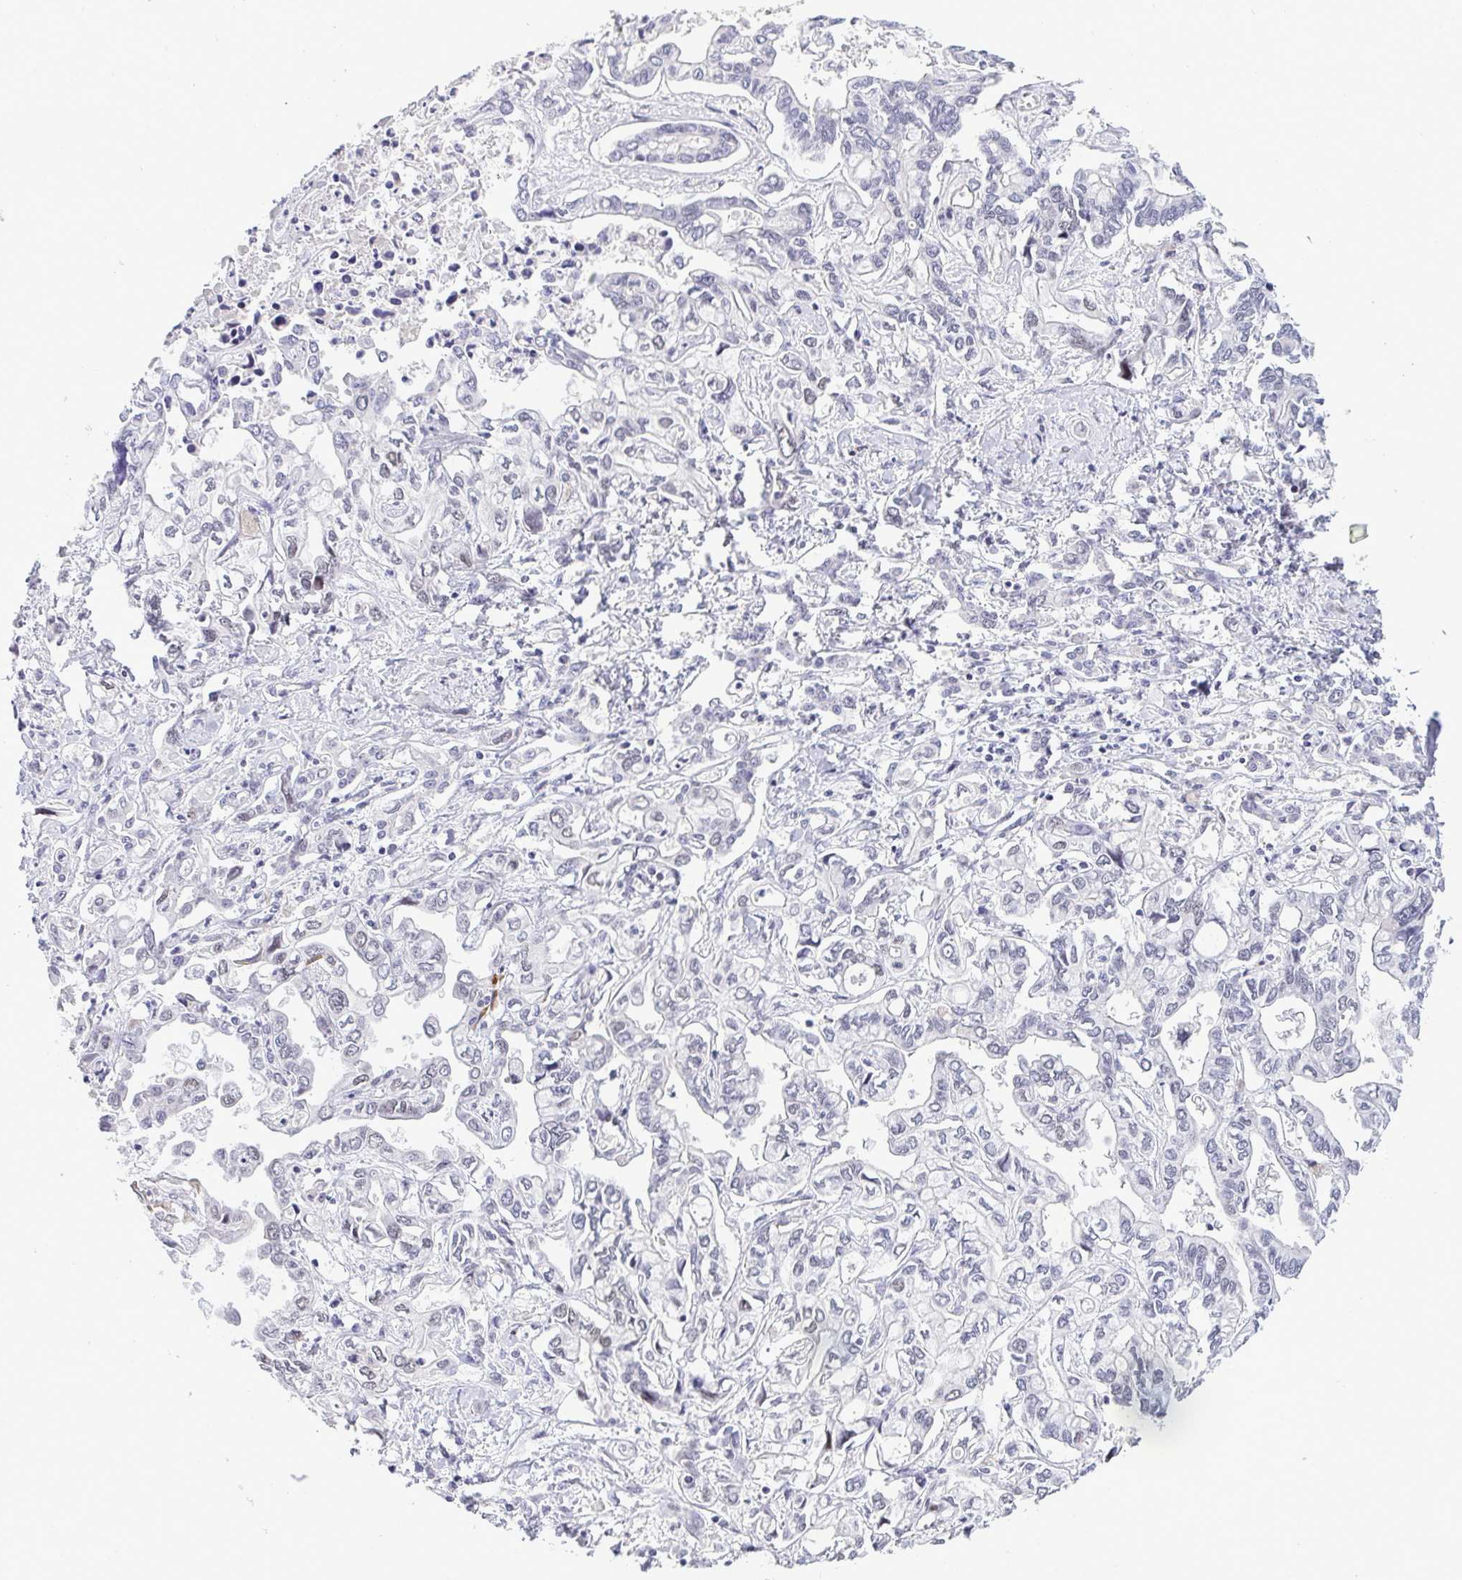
{"staining": {"intensity": "negative", "quantity": "none", "location": "none"}, "tissue": "liver cancer", "cell_type": "Tumor cells", "image_type": "cancer", "snomed": [{"axis": "morphology", "description": "Cholangiocarcinoma"}, {"axis": "topography", "description": "Liver"}], "caption": "This is a image of IHC staining of liver cancer, which shows no positivity in tumor cells.", "gene": "RFC4", "patient": {"sex": "female", "age": 64}}